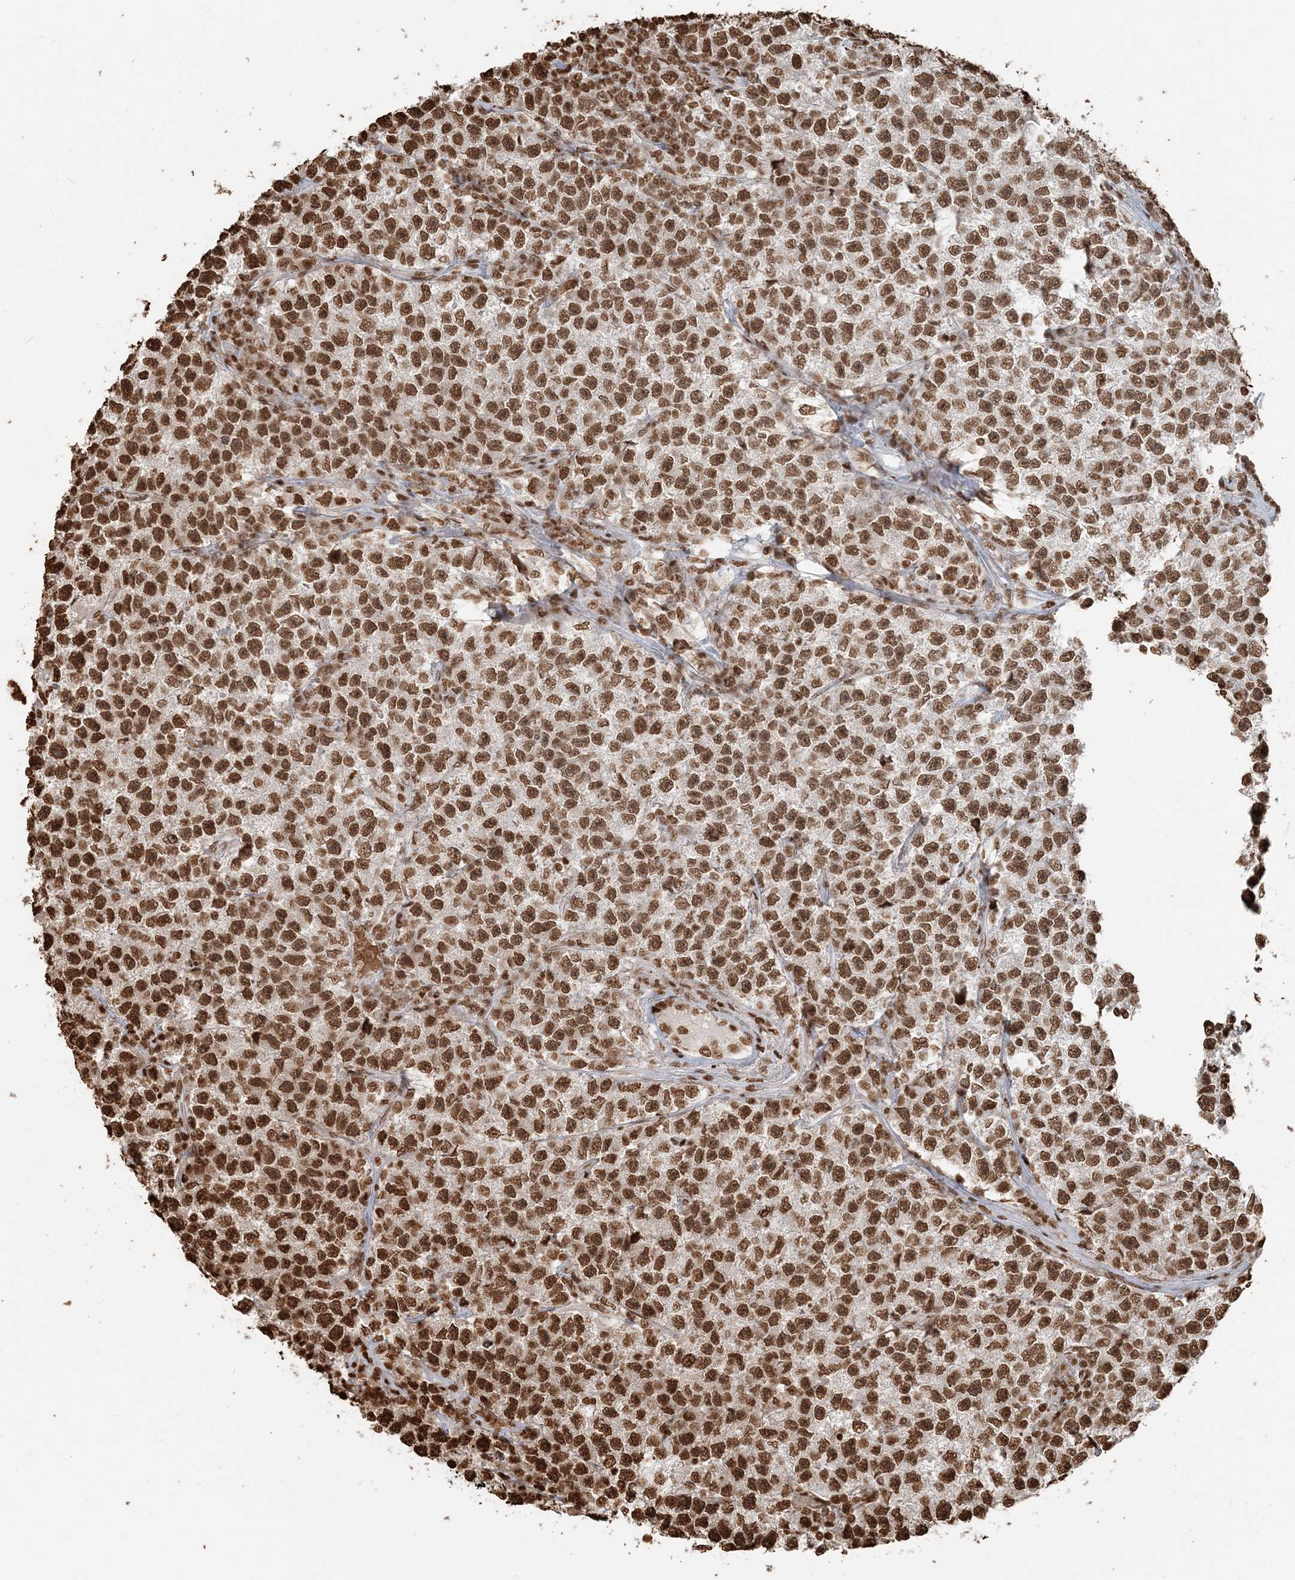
{"staining": {"intensity": "strong", "quantity": ">75%", "location": "nuclear"}, "tissue": "testis cancer", "cell_type": "Tumor cells", "image_type": "cancer", "snomed": [{"axis": "morphology", "description": "Seminoma, NOS"}, {"axis": "topography", "description": "Testis"}], "caption": "Seminoma (testis) stained with IHC demonstrates strong nuclear positivity in approximately >75% of tumor cells.", "gene": "H3-3B", "patient": {"sex": "male", "age": 22}}